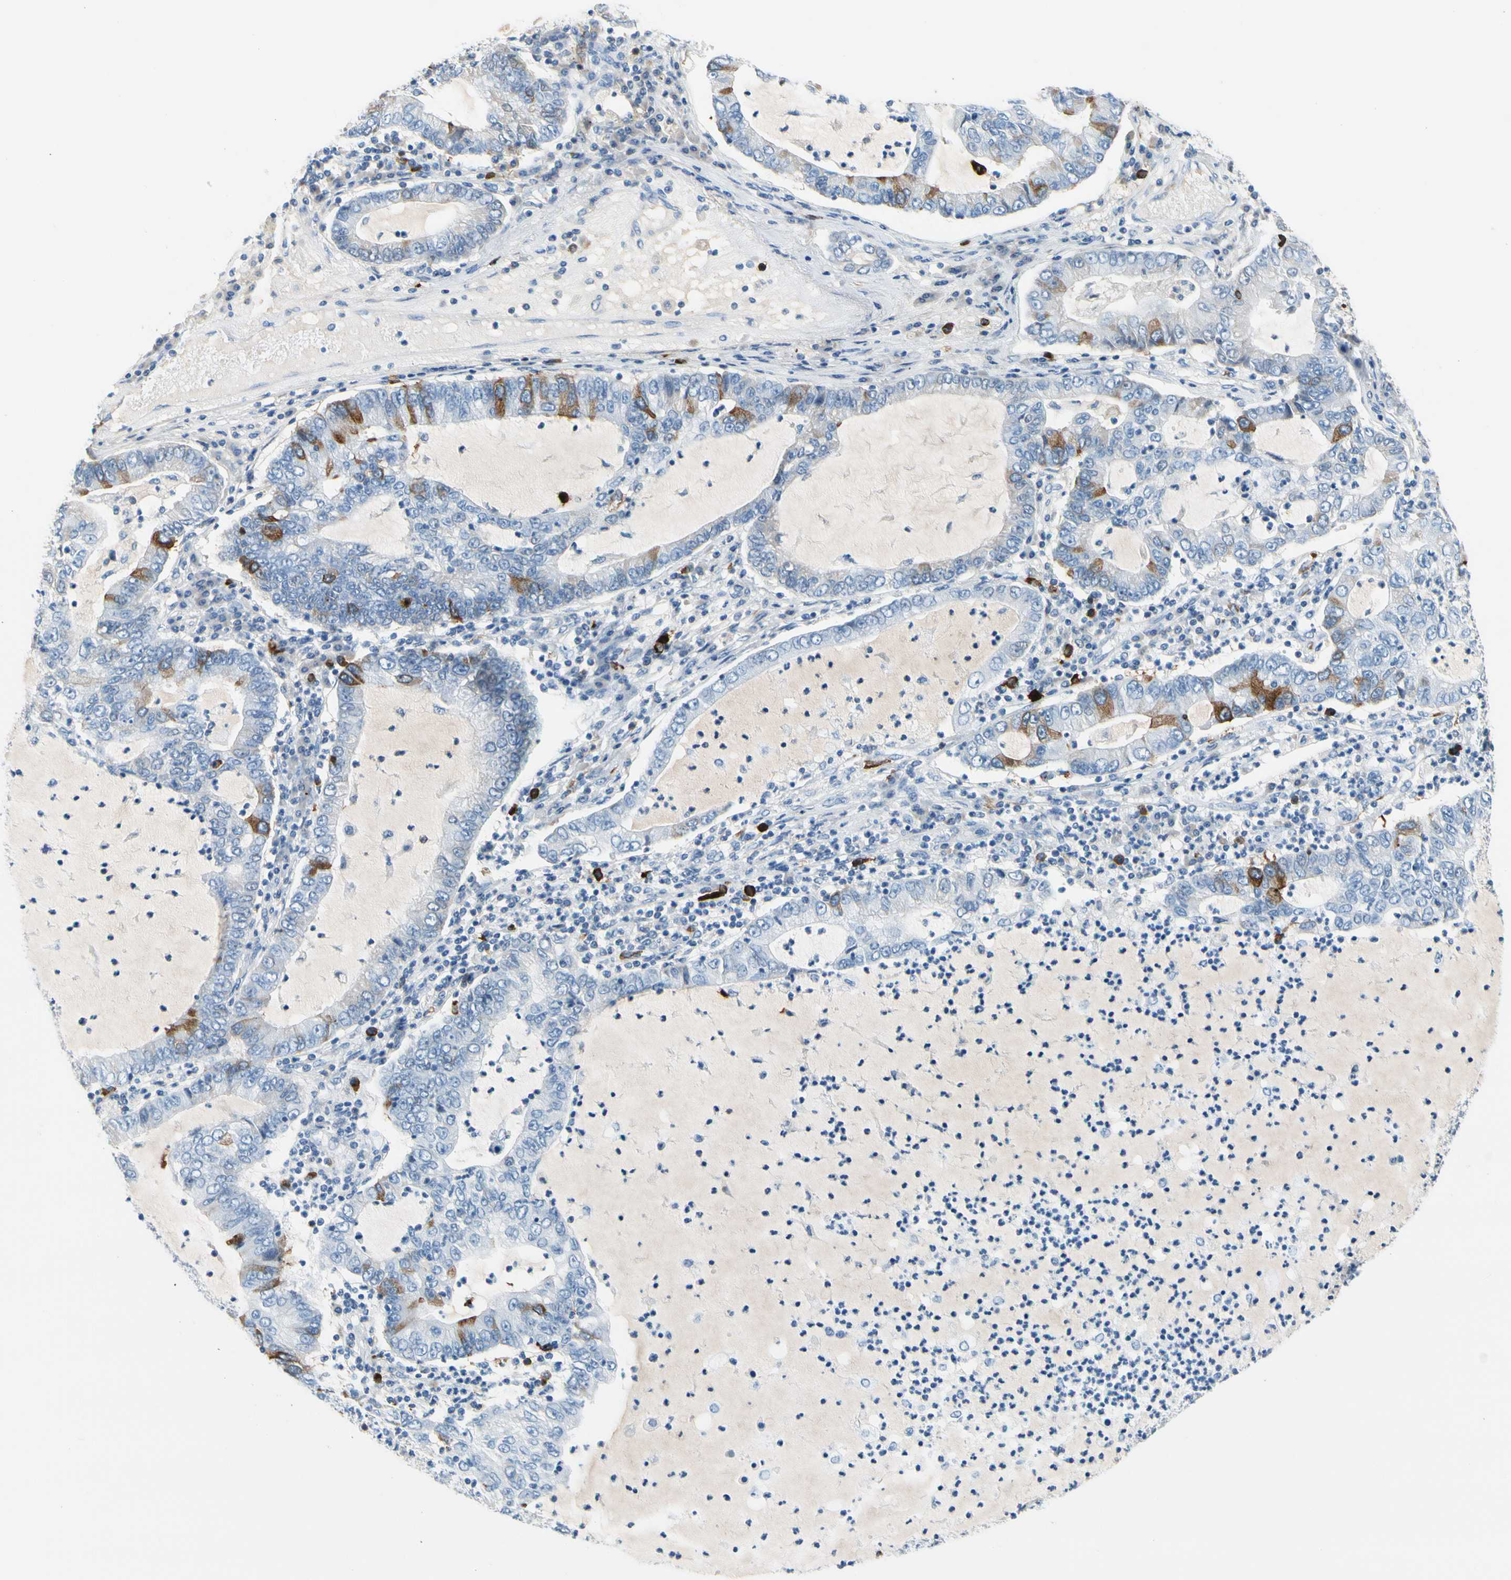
{"staining": {"intensity": "moderate", "quantity": "<25%", "location": "cytoplasmic/membranous"}, "tissue": "lung cancer", "cell_type": "Tumor cells", "image_type": "cancer", "snomed": [{"axis": "morphology", "description": "Adenocarcinoma, NOS"}, {"axis": "topography", "description": "Lung"}], "caption": "Lung cancer stained with a protein marker shows moderate staining in tumor cells.", "gene": "TACC3", "patient": {"sex": "female", "age": 51}}